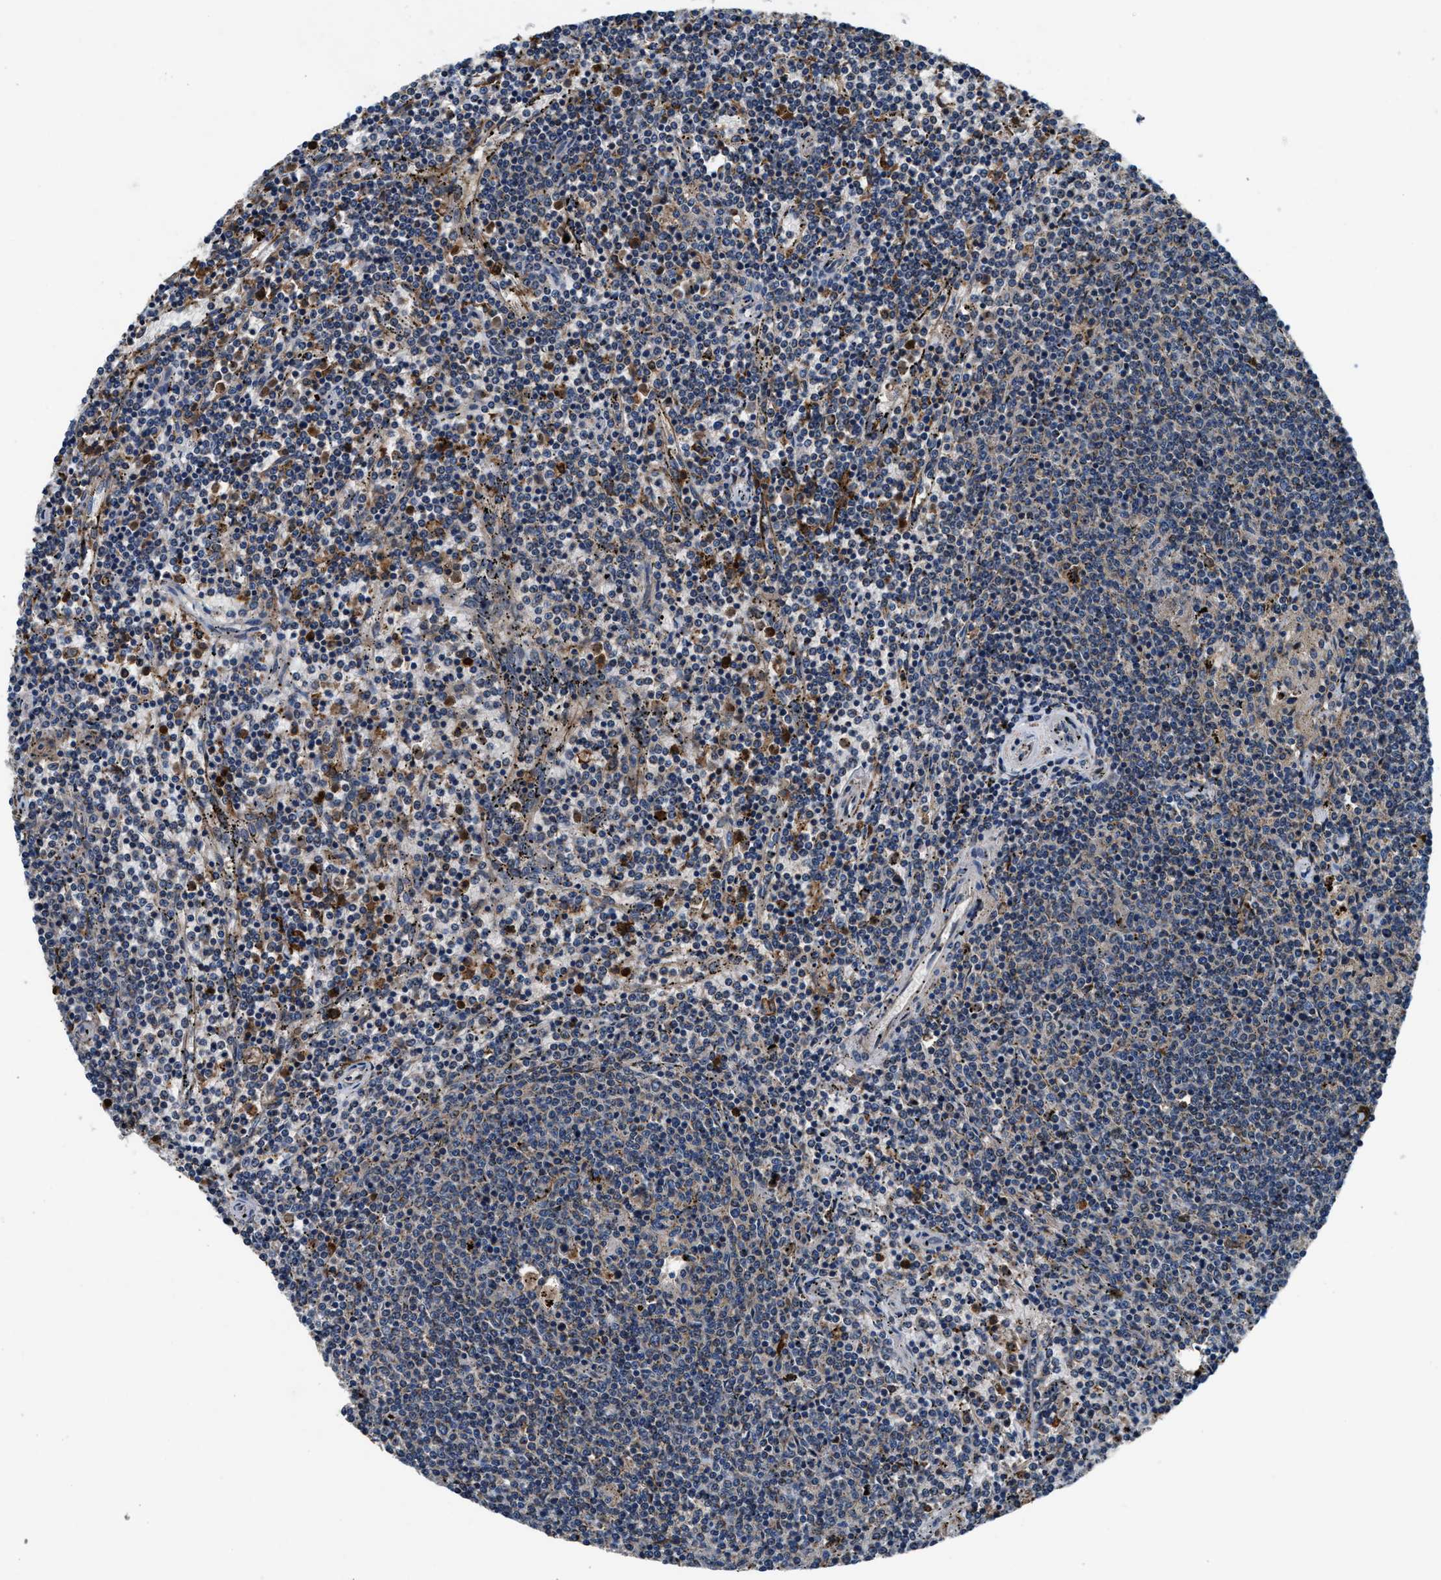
{"staining": {"intensity": "weak", "quantity": "<25%", "location": "cytoplasmic/membranous"}, "tissue": "lymphoma", "cell_type": "Tumor cells", "image_type": "cancer", "snomed": [{"axis": "morphology", "description": "Malignant lymphoma, non-Hodgkin's type, Low grade"}, {"axis": "topography", "description": "Spleen"}], "caption": "Histopathology image shows no significant protein positivity in tumor cells of low-grade malignant lymphoma, non-Hodgkin's type. The staining is performed using DAB brown chromogen with nuclei counter-stained in using hematoxylin.", "gene": "FAM221A", "patient": {"sex": "female", "age": 50}}